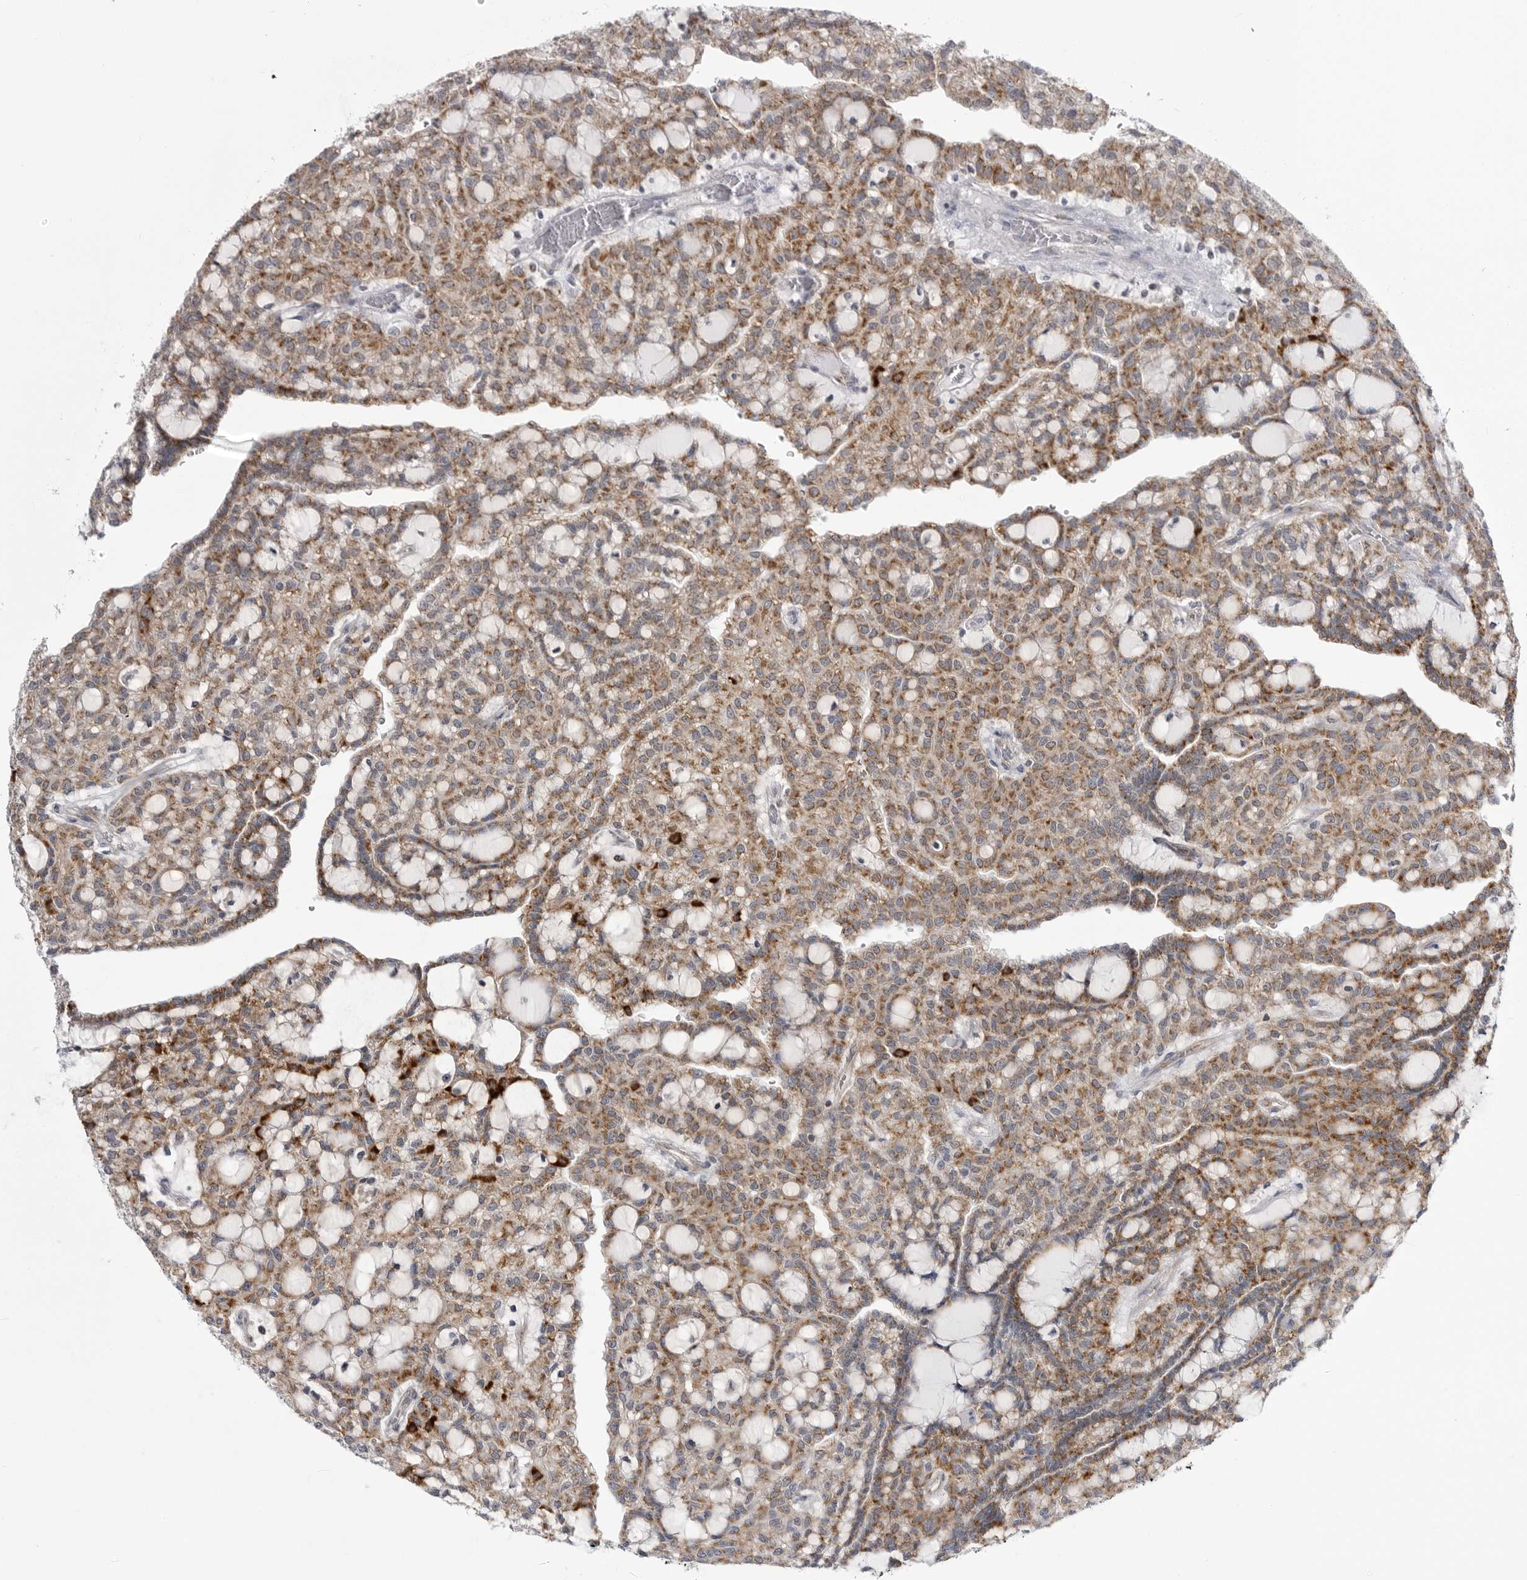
{"staining": {"intensity": "moderate", "quantity": ">75%", "location": "cytoplasmic/membranous"}, "tissue": "renal cancer", "cell_type": "Tumor cells", "image_type": "cancer", "snomed": [{"axis": "morphology", "description": "Adenocarcinoma, NOS"}, {"axis": "topography", "description": "Kidney"}], "caption": "This image exhibits immunohistochemistry (IHC) staining of renal cancer (adenocarcinoma), with medium moderate cytoplasmic/membranous expression in about >75% of tumor cells.", "gene": "FH", "patient": {"sex": "male", "age": 63}}